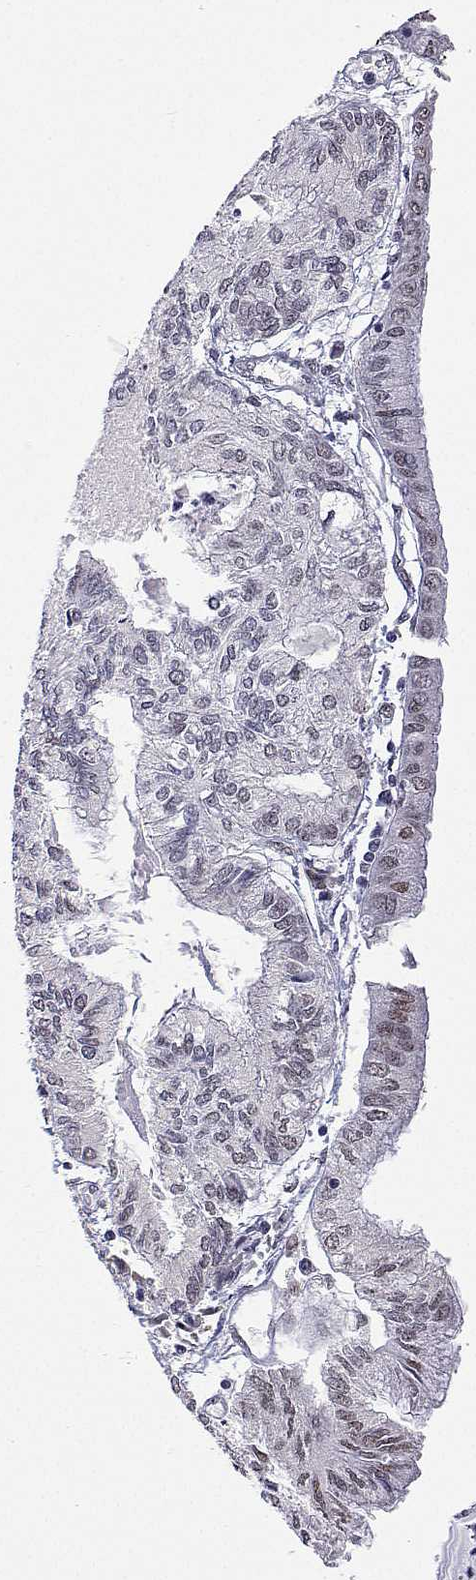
{"staining": {"intensity": "weak", "quantity": "25%-75%", "location": "nuclear"}, "tissue": "endometrial cancer", "cell_type": "Tumor cells", "image_type": "cancer", "snomed": [{"axis": "morphology", "description": "Carcinoma, NOS"}, {"axis": "topography", "description": "Endometrium"}], "caption": "Brown immunohistochemical staining in endometrial cancer exhibits weak nuclear staining in about 25%-75% of tumor cells.", "gene": "ADAR", "patient": {"sex": "female", "age": 62}}